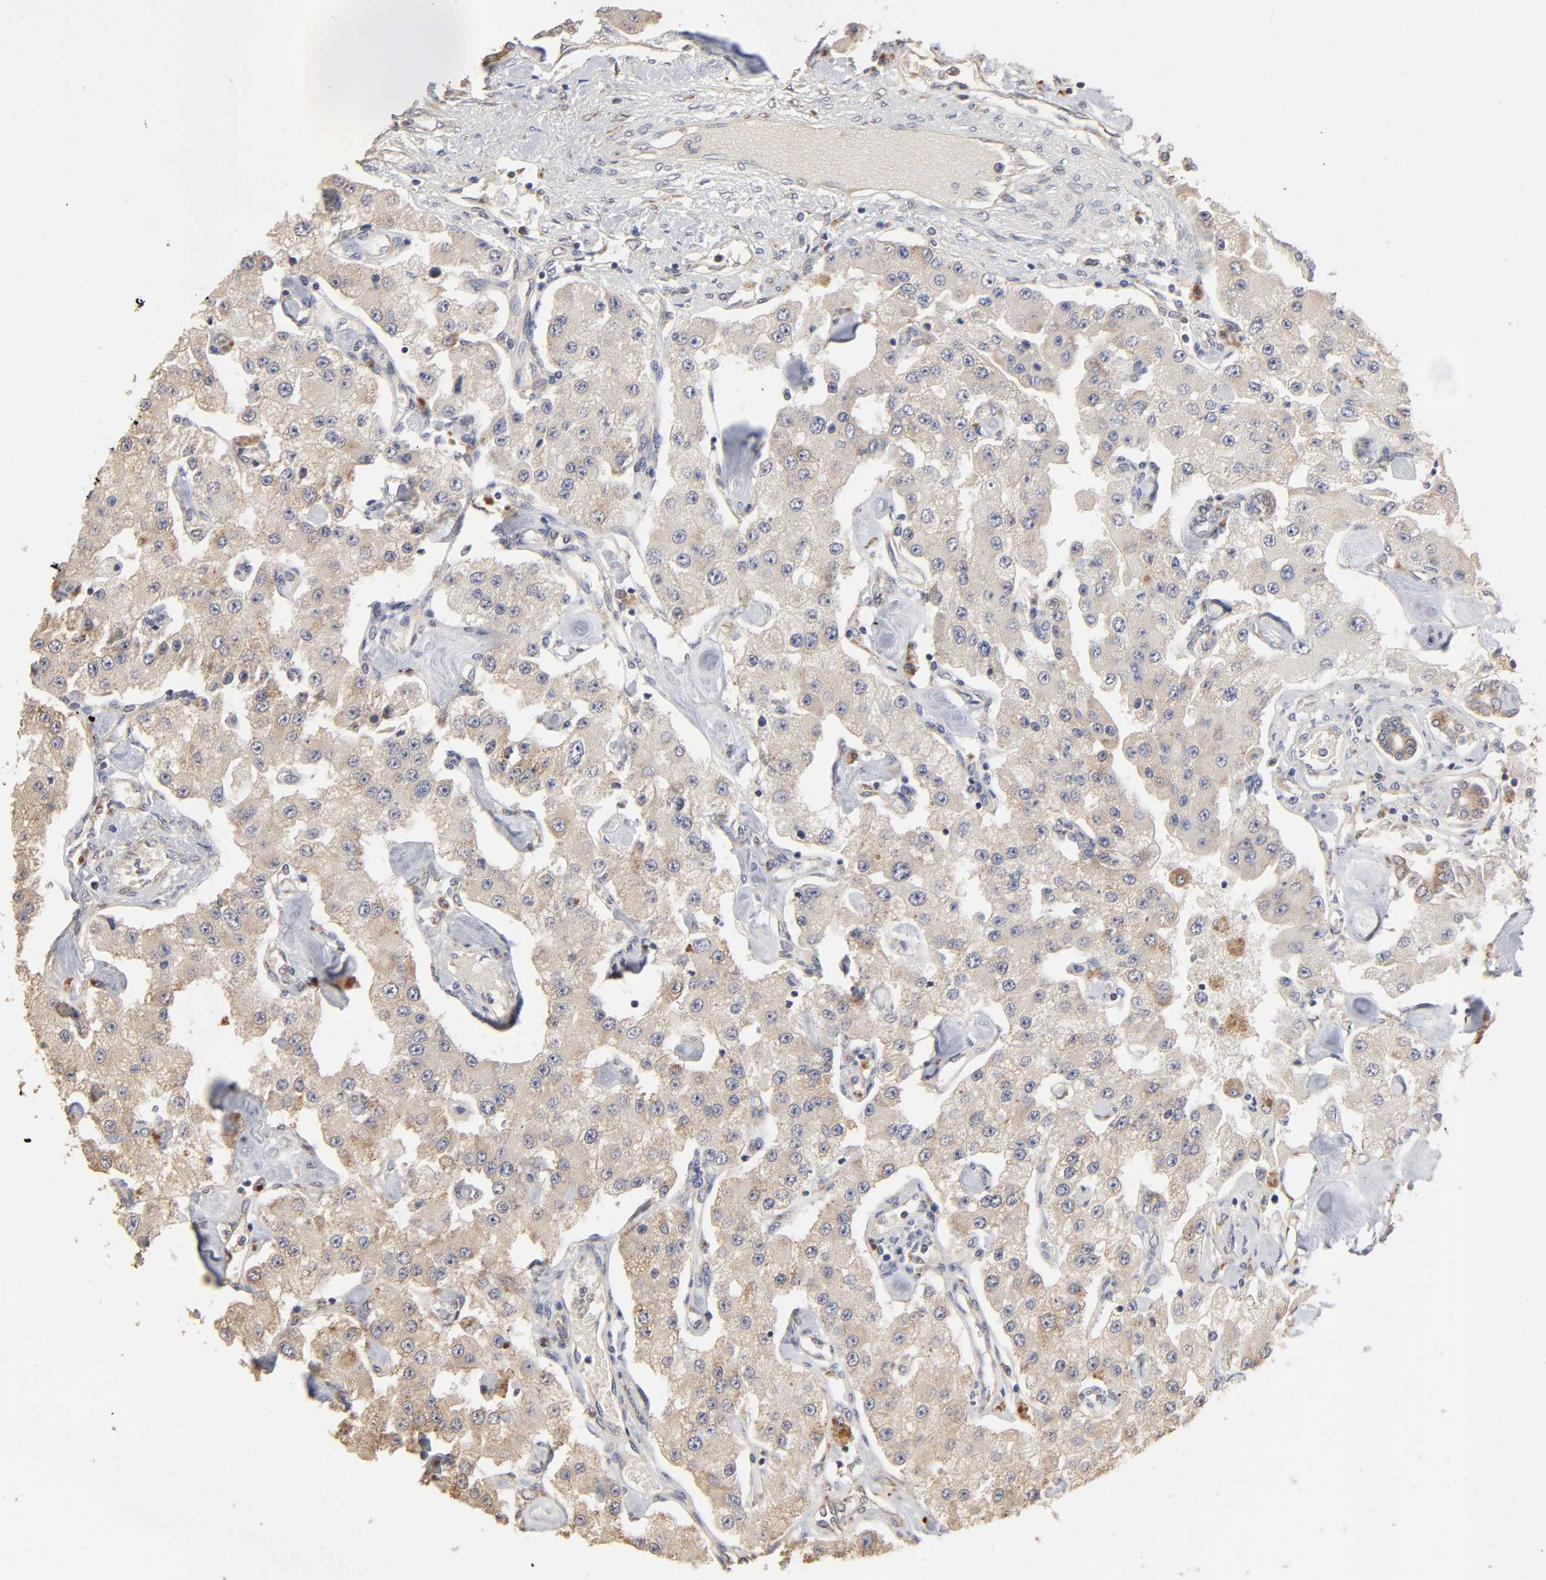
{"staining": {"intensity": "weak", "quantity": ">75%", "location": "cytoplasmic/membranous"}, "tissue": "carcinoid", "cell_type": "Tumor cells", "image_type": "cancer", "snomed": [{"axis": "morphology", "description": "Carcinoid, malignant, NOS"}, {"axis": "topography", "description": "Pancreas"}], "caption": "Protein expression analysis of carcinoid (malignant) demonstrates weak cytoplasmic/membranous staining in about >75% of tumor cells.", "gene": "EIF4G2", "patient": {"sex": "male", "age": 41}}